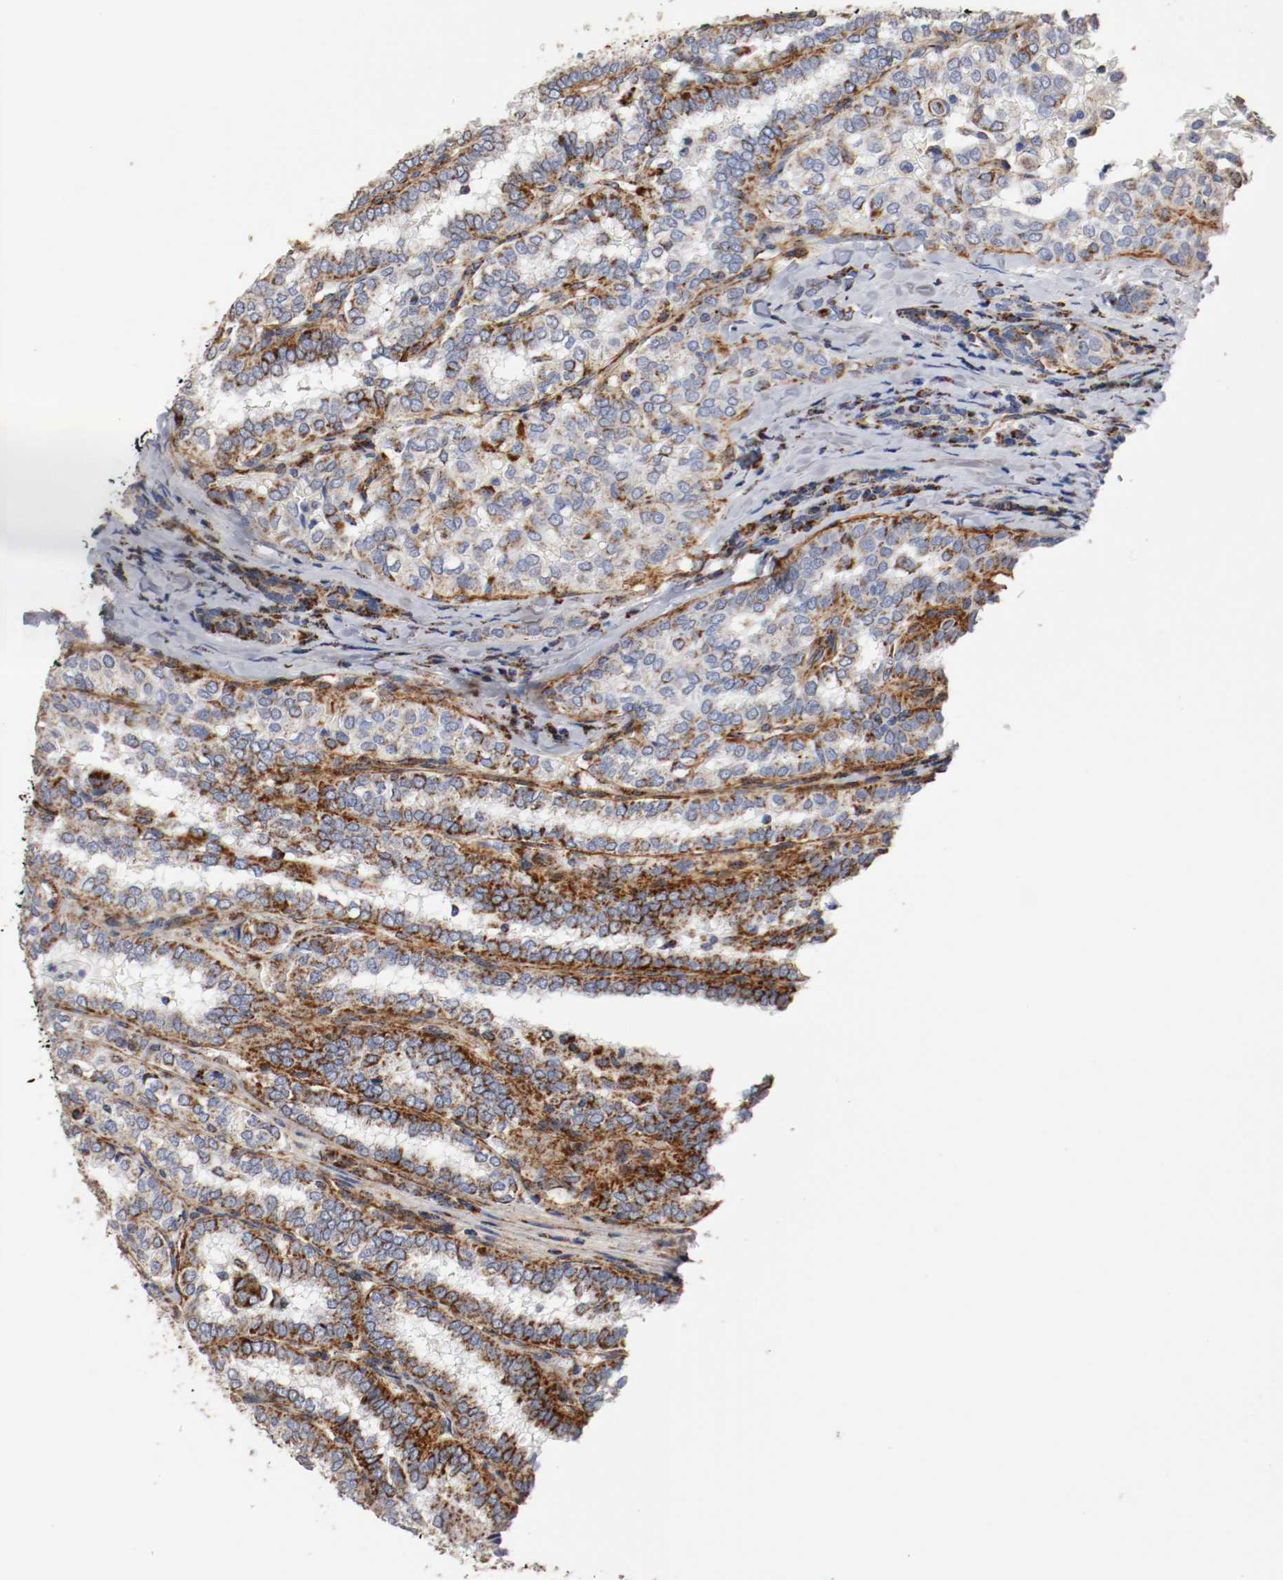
{"staining": {"intensity": "moderate", "quantity": "25%-75%", "location": "cytoplasmic/membranous"}, "tissue": "thyroid cancer", "cell_type": "Tumor cells", "image_type": "cancer", "snomed": [{"axis": "morphology", "description": "Papillary adenocarcinoma, NOS"}, {"axis": "topography", "description": "Thyroid gland"}], "caption": "Tumor cells show medium levels of moderate cytoplasmic/membranous staining in approximately 25%-75% of cells in human thyroid papillary adenocarcinoma. (Stains: DAB (3,3'-diaminobenzidine) in brown, nuclei in blue, Microscopy: brightfield microscopy at high magnification).", "gene": "TUBD1", "patient": {"sex": "female", "age": 30}}